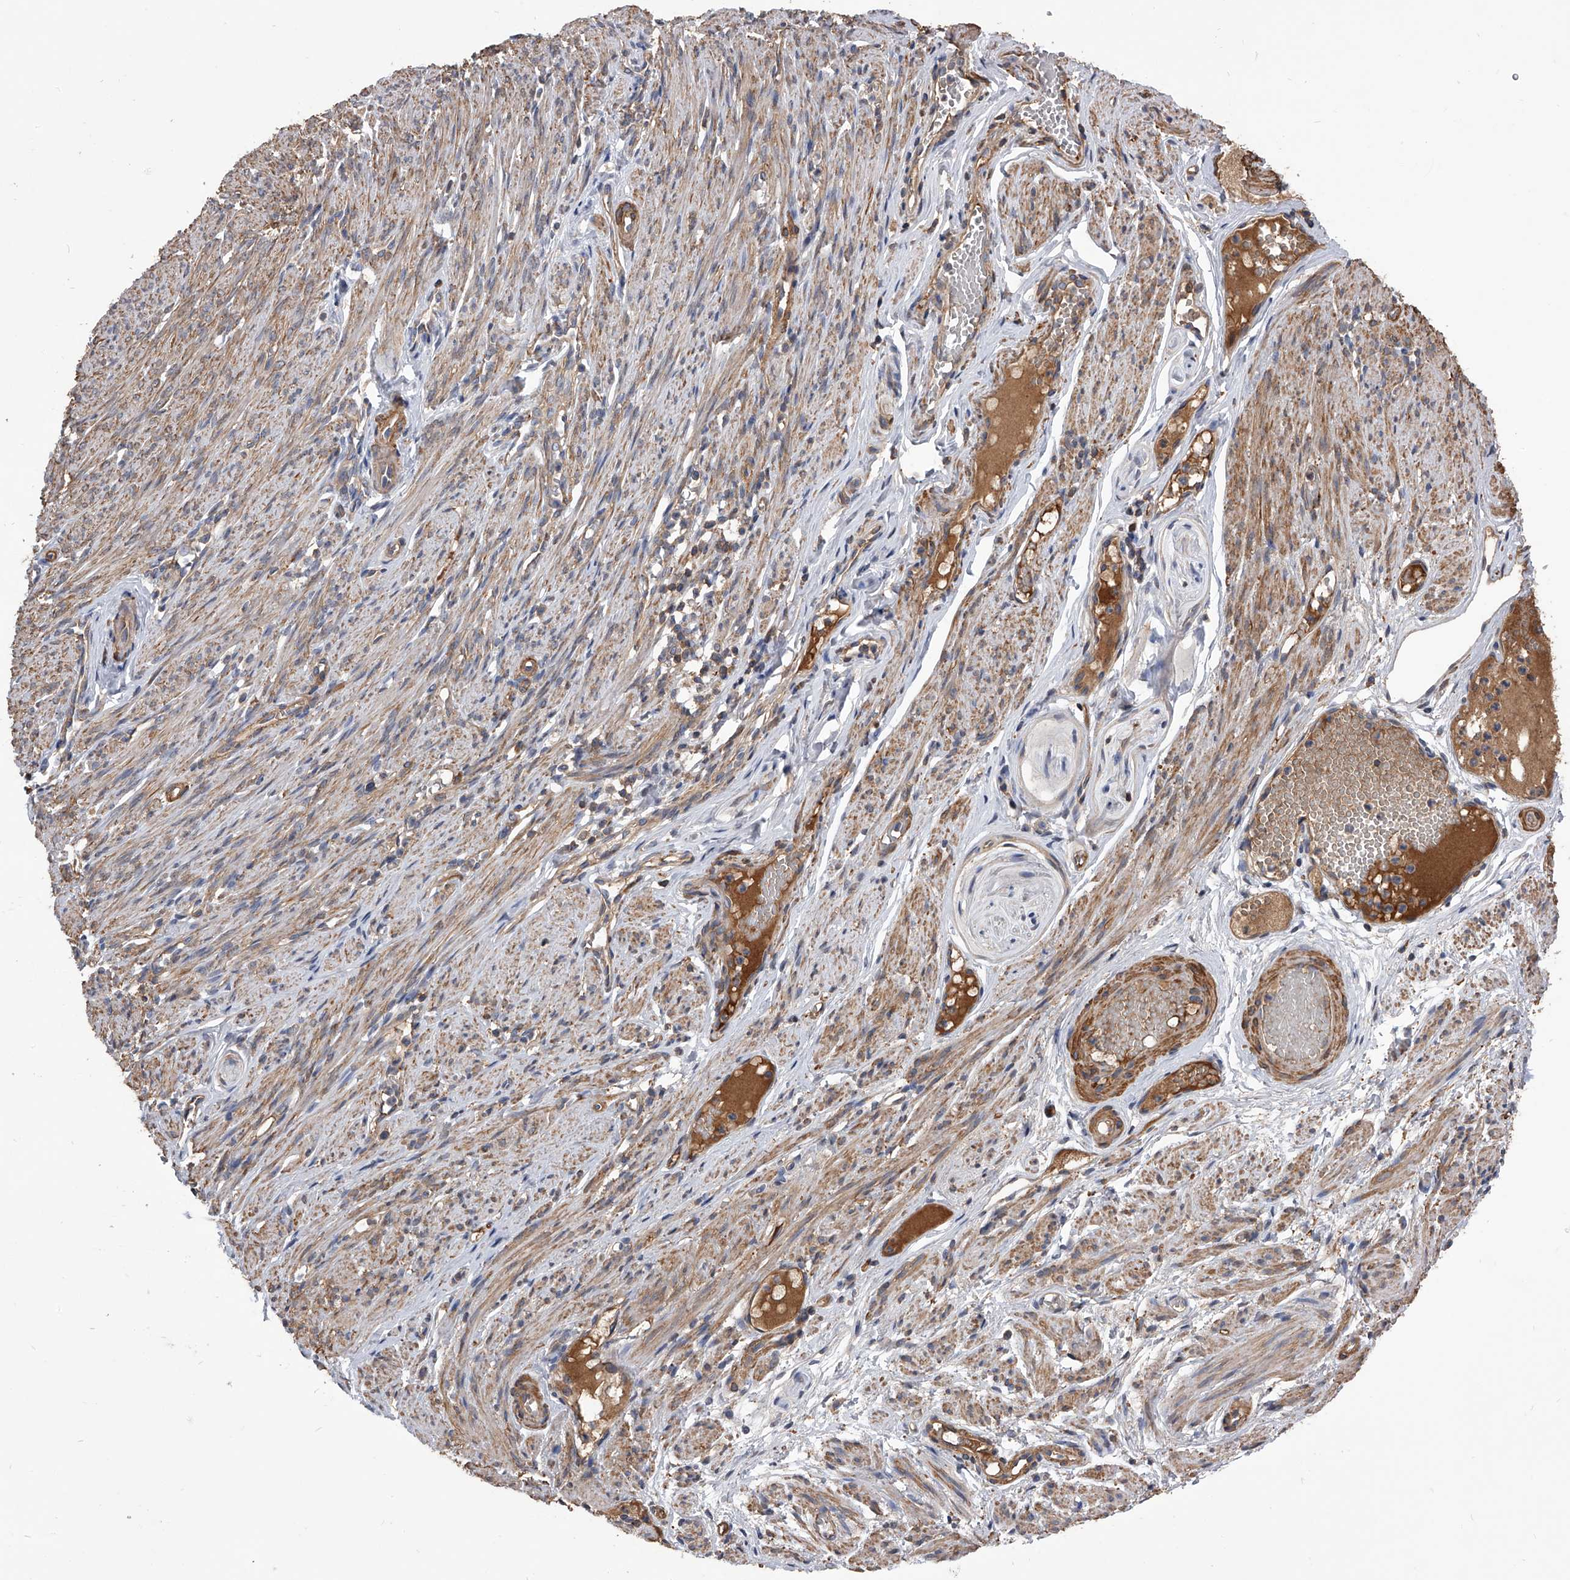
{"staining": {"intensity": "negative", "quantity": "none", "location": "none"}, "tissue": "adipose tissue", "cell_type": "Adipocytes", "image_type": "normal", "snomed": [{"axis": "morphology", "description": "Normal tissue, NOS"}, {"axis": "topography", "description": "Smooth muscle"}, {"axis": "topography", "description": "Peripheral nerve tissue"}], "caption": "A high-resolution micrograph shows immunohistochemistry (IHC) staining of unremarkable adipose tissue, which reveals no significant staining in adipocytes. Brightfield microscopy of immunohistochemistry stained with DAB (brown) and hematoxylin (blue), captured at high magnification.", "gene": "CUL7", "patient": {"sex": "female", "age": 39}}